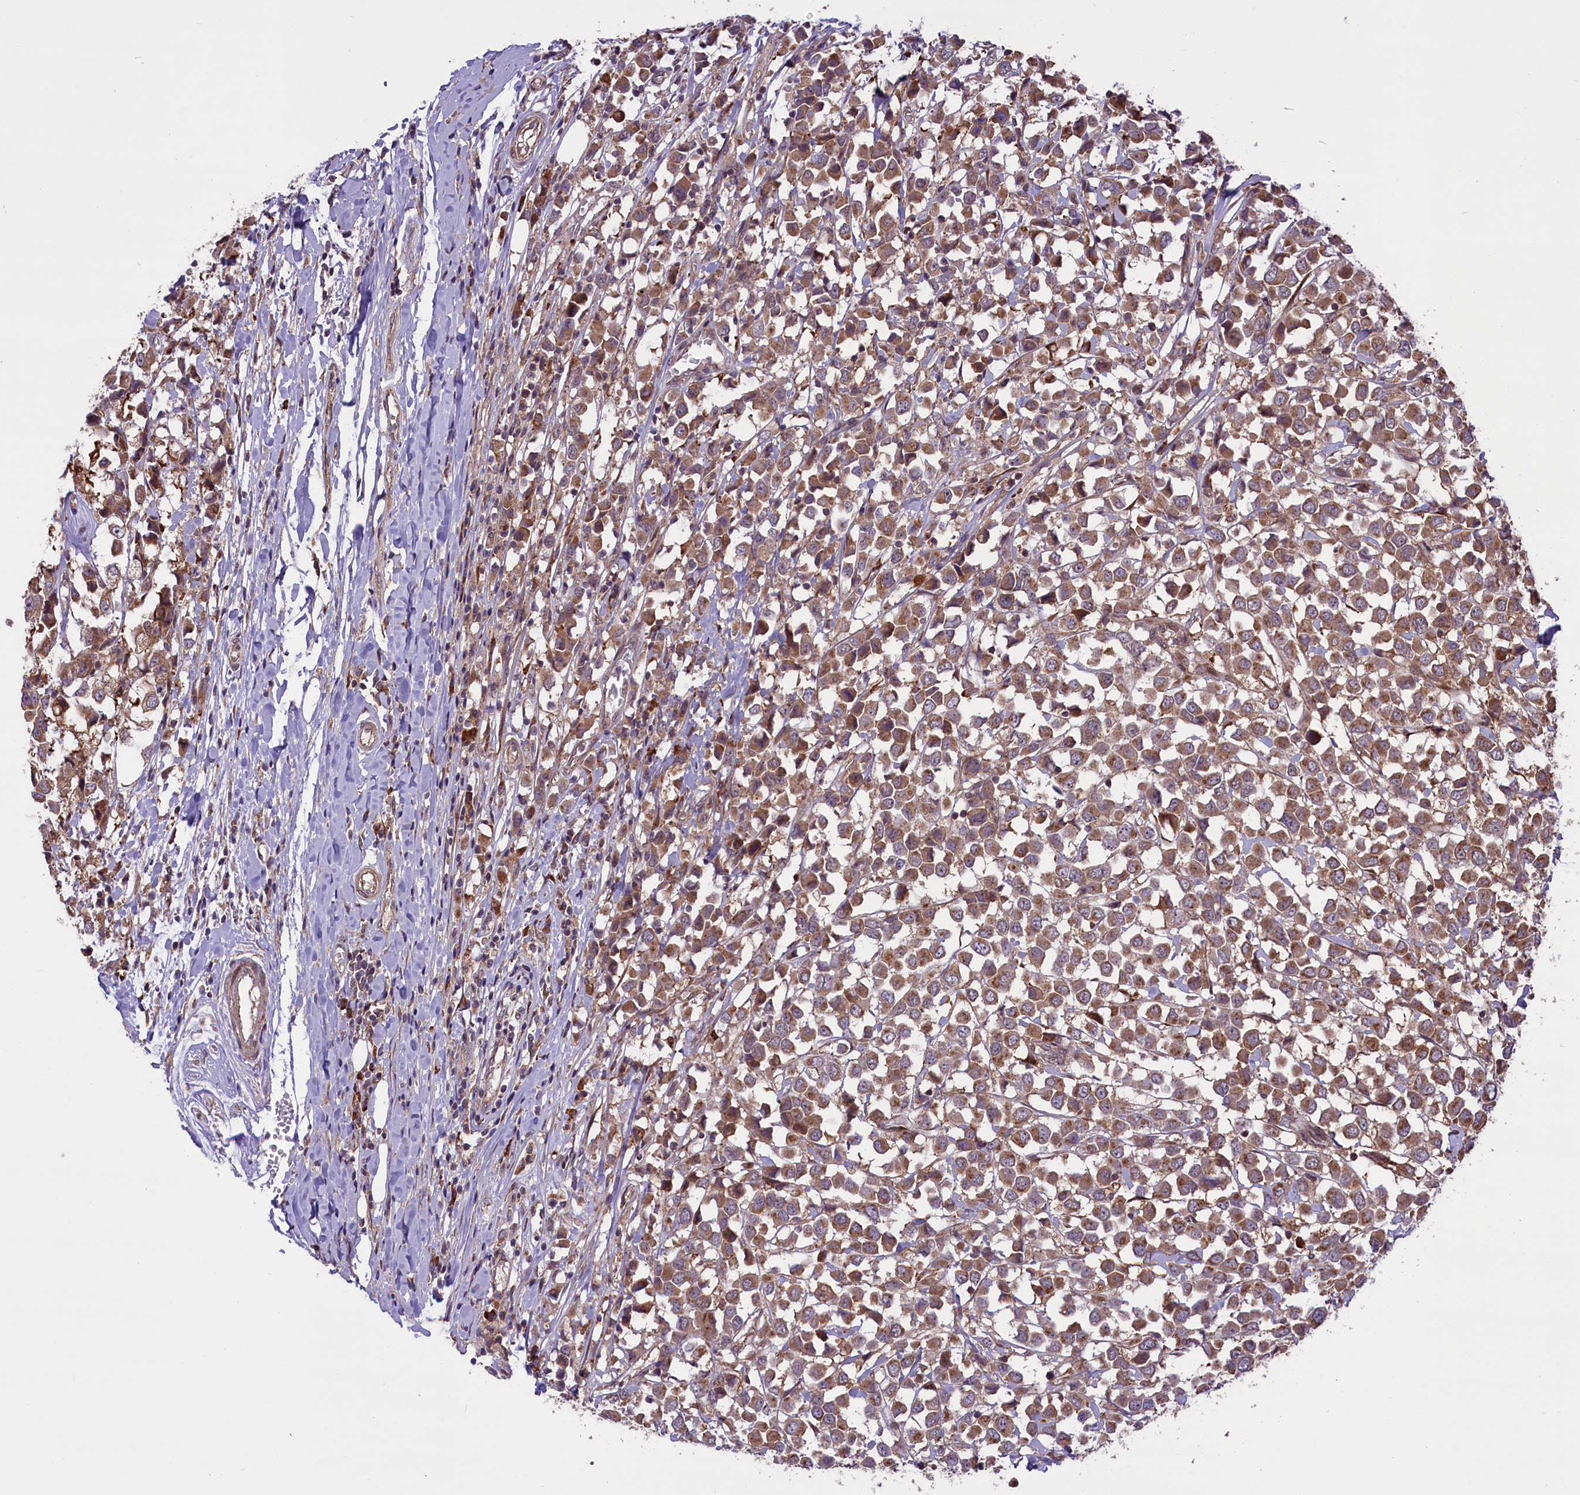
{"staining": {"intensity": "moderate", "quantity": ">75%", "location": "cytoplasmic/membranous"}, "tissue": "breast cancer", "cell_type": "Tumor cells", "image_type": "cancer", "snomed": [{"axis": "morphology", "description": "Duct carcinoma"}, {"axis": "topography", "description": "Breast"}], "caption": "IHC histopathology image of neoplastic tissue: breast cancer (infiltrating ductal carcinoma) stained using immunohistochemistry shows medium levels of moderate protein expression localized specifically in the cytoplasmic/membranous of tumor cells, appearing as a cytoplasmic/membranous brown color.", "gene": "HDAC5", "patient": {"sex": "female", "age": 61}}